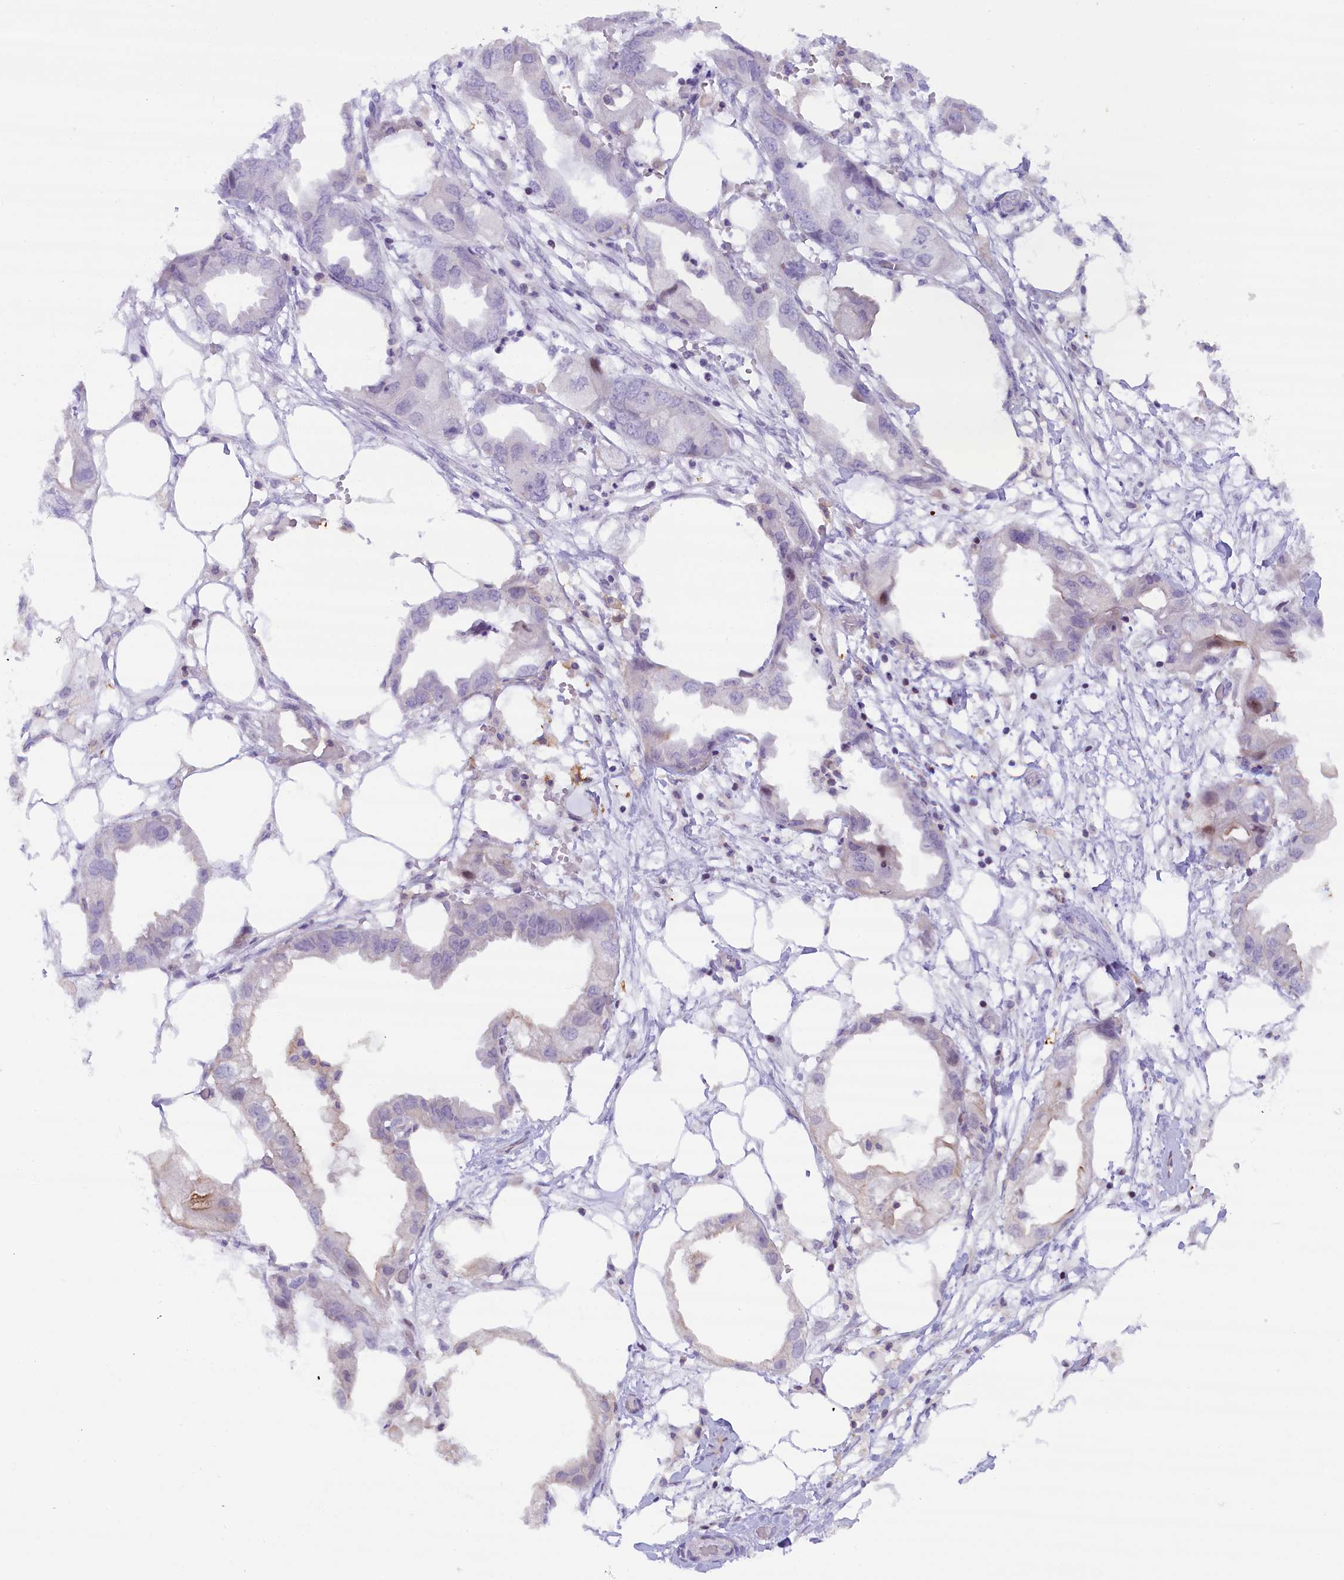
{"staining": {"intensity": "negative", "quantity": "none", "location": "none"}, "tissue": "endometrial cancer", "cell_type": "Tumor cells", "image_type": "cancer", "snomed": [{"axis": "morphology", "description": "Adenocarcinoma, NOS"}, {"axis": "morphology", "description": "Adenocarcinoma, metastatic, NOS"}, {"axis": "topography", "description": "Adipose tissue"}, {"axis": "topography", "description": "Endometrium"}], "caption": "Endometrial metastatic adenocarcinoma was stained to show a protein in brown. There is no significant positivity in tumor cells.", "gene": "FCHO1", "patient": {"sex": "female", "age": 67}}